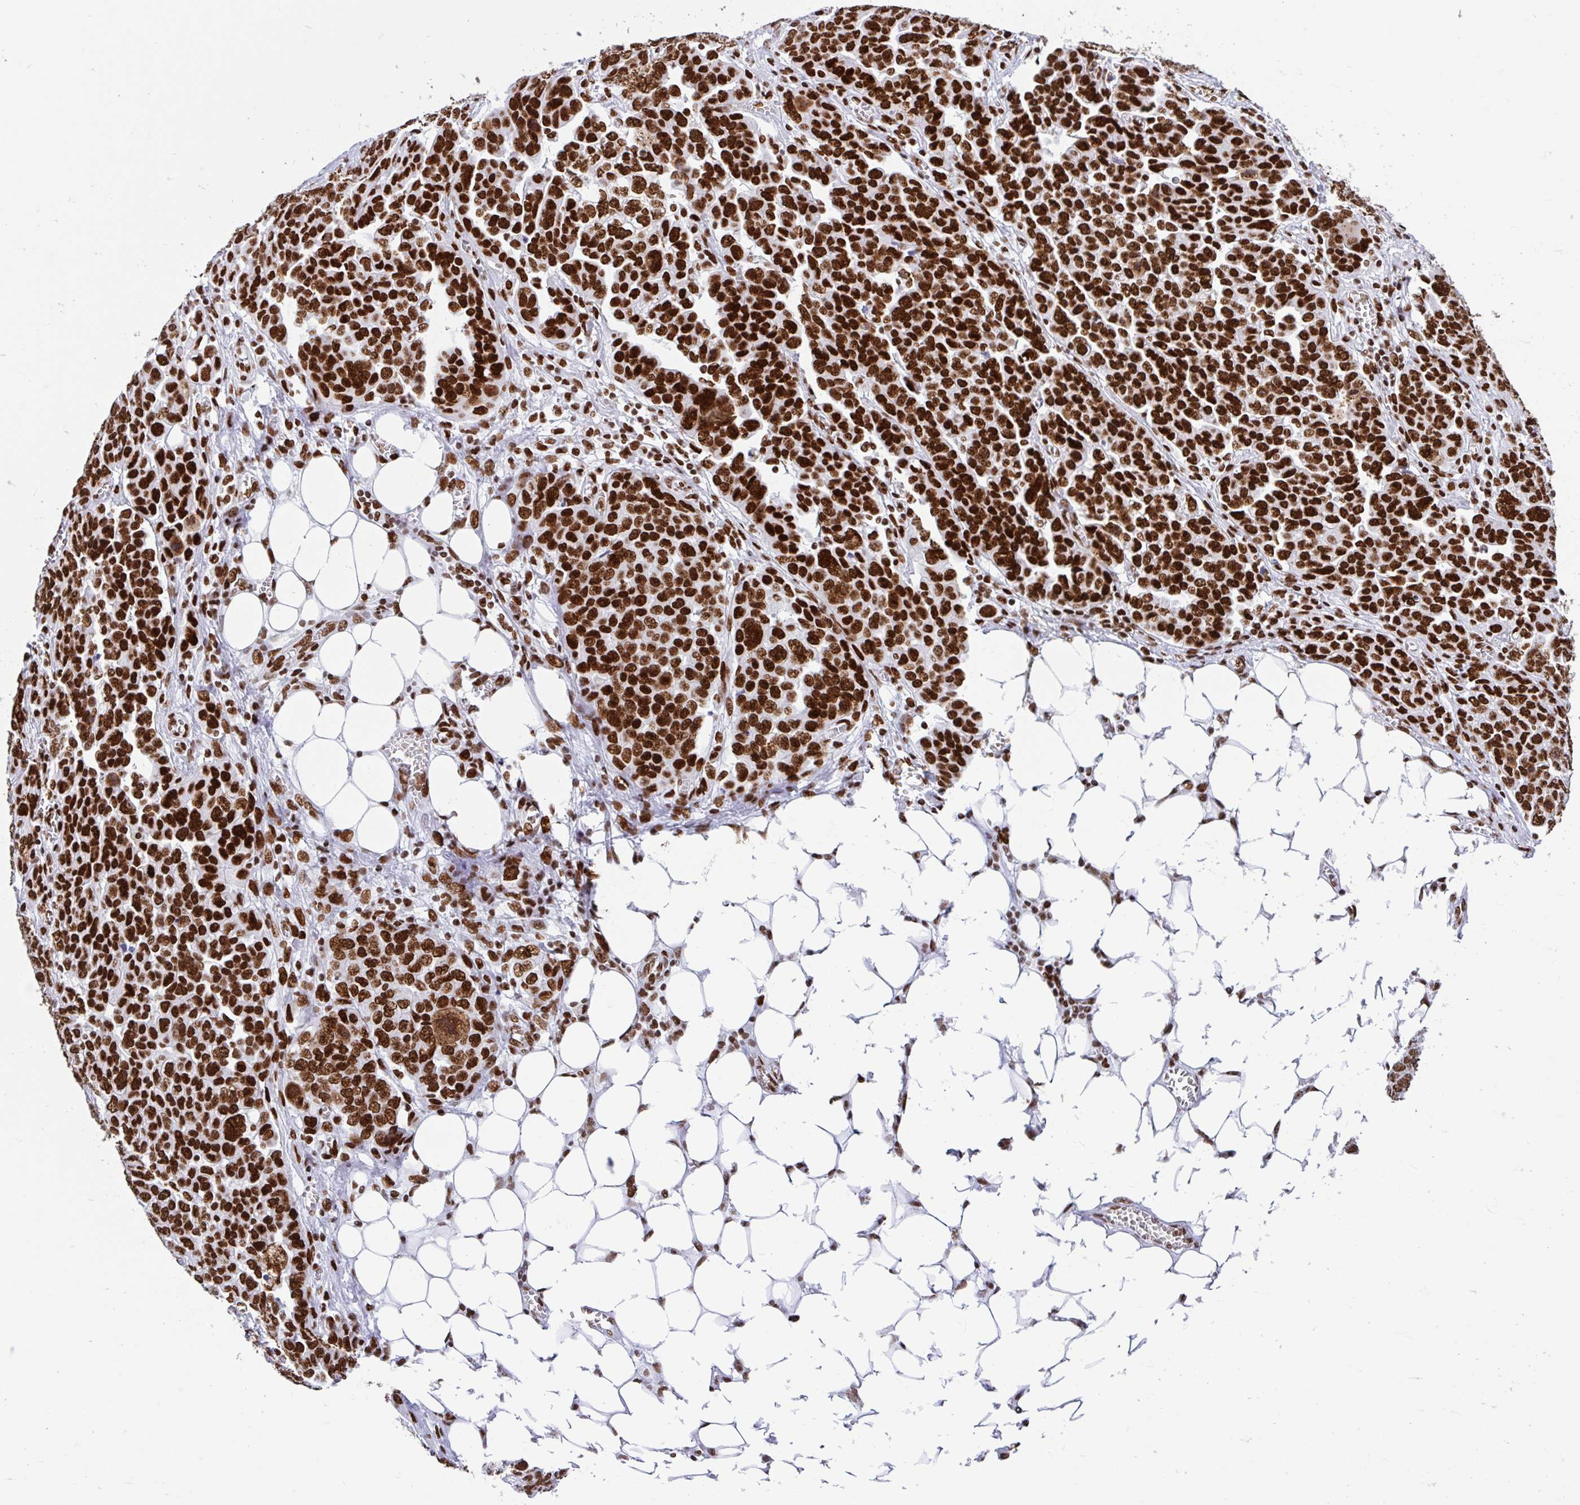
{"staining": {"intensity": "strong", "quantity": ">75%", "location": "nuclear"}, "tissue": "ovarian cancer", "cell_type": "Tumor cells", "image_type": "cancer", "snomed": [{"axis": "morphology", "description": "Cystadenocarcinoma, serous, NOS"}, {"axis": "topography", "description": "Ovary"}], "caption": "This image exhibits ovarian cancer stained with IHC to label a protein in brown. The nuclear of tumor cells show strong positivity for the protein. Nuclei are counter-stained blue.", "gene": "KHDRBS1", "patient": {"sex": "female", "age": 59}}